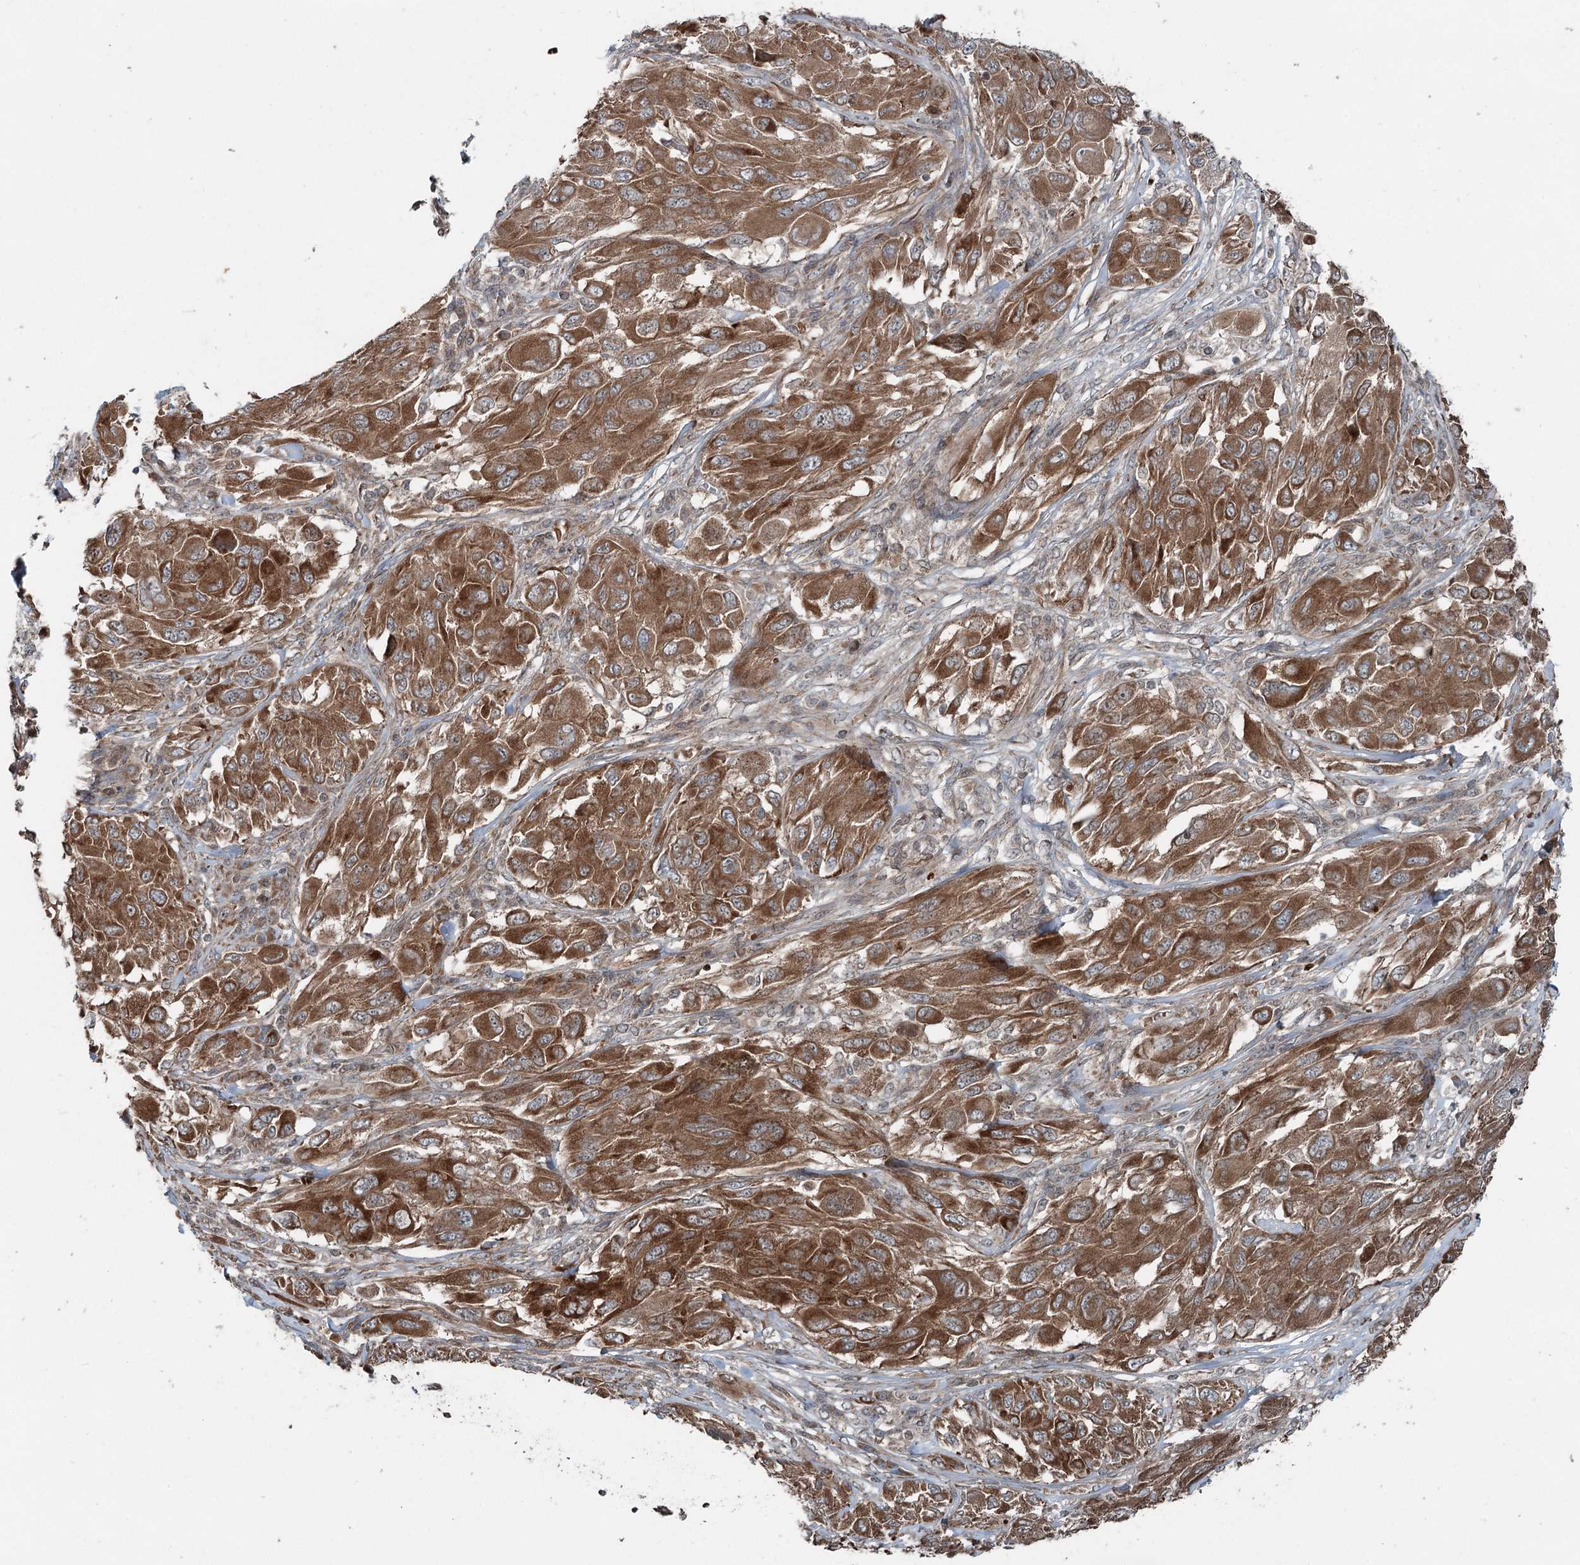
{"staining": {"intensity": "moderate", "quantity": ">75%", "location": "cytoplasmic/membranous"}, "tissue": "melanoma", "cell_type": "Tumor cells", "image_type": "cancer", "snomed": [{"axis": "morphology", "description": "Malignant melanoma, NOS"}, {"axis": "topography", "description": "Skin"}], "caption": "Immunohistochemical staining of human malignant melanoma shows medium levels of moderate cytoplasmic/membranous protein expression in approximately >75% of tumor cells. (brown staining indicates protein expression, while blue staining denotes nuclei).", "gene": "WAPL", "patient": {"sex": "female", "age": 91}}